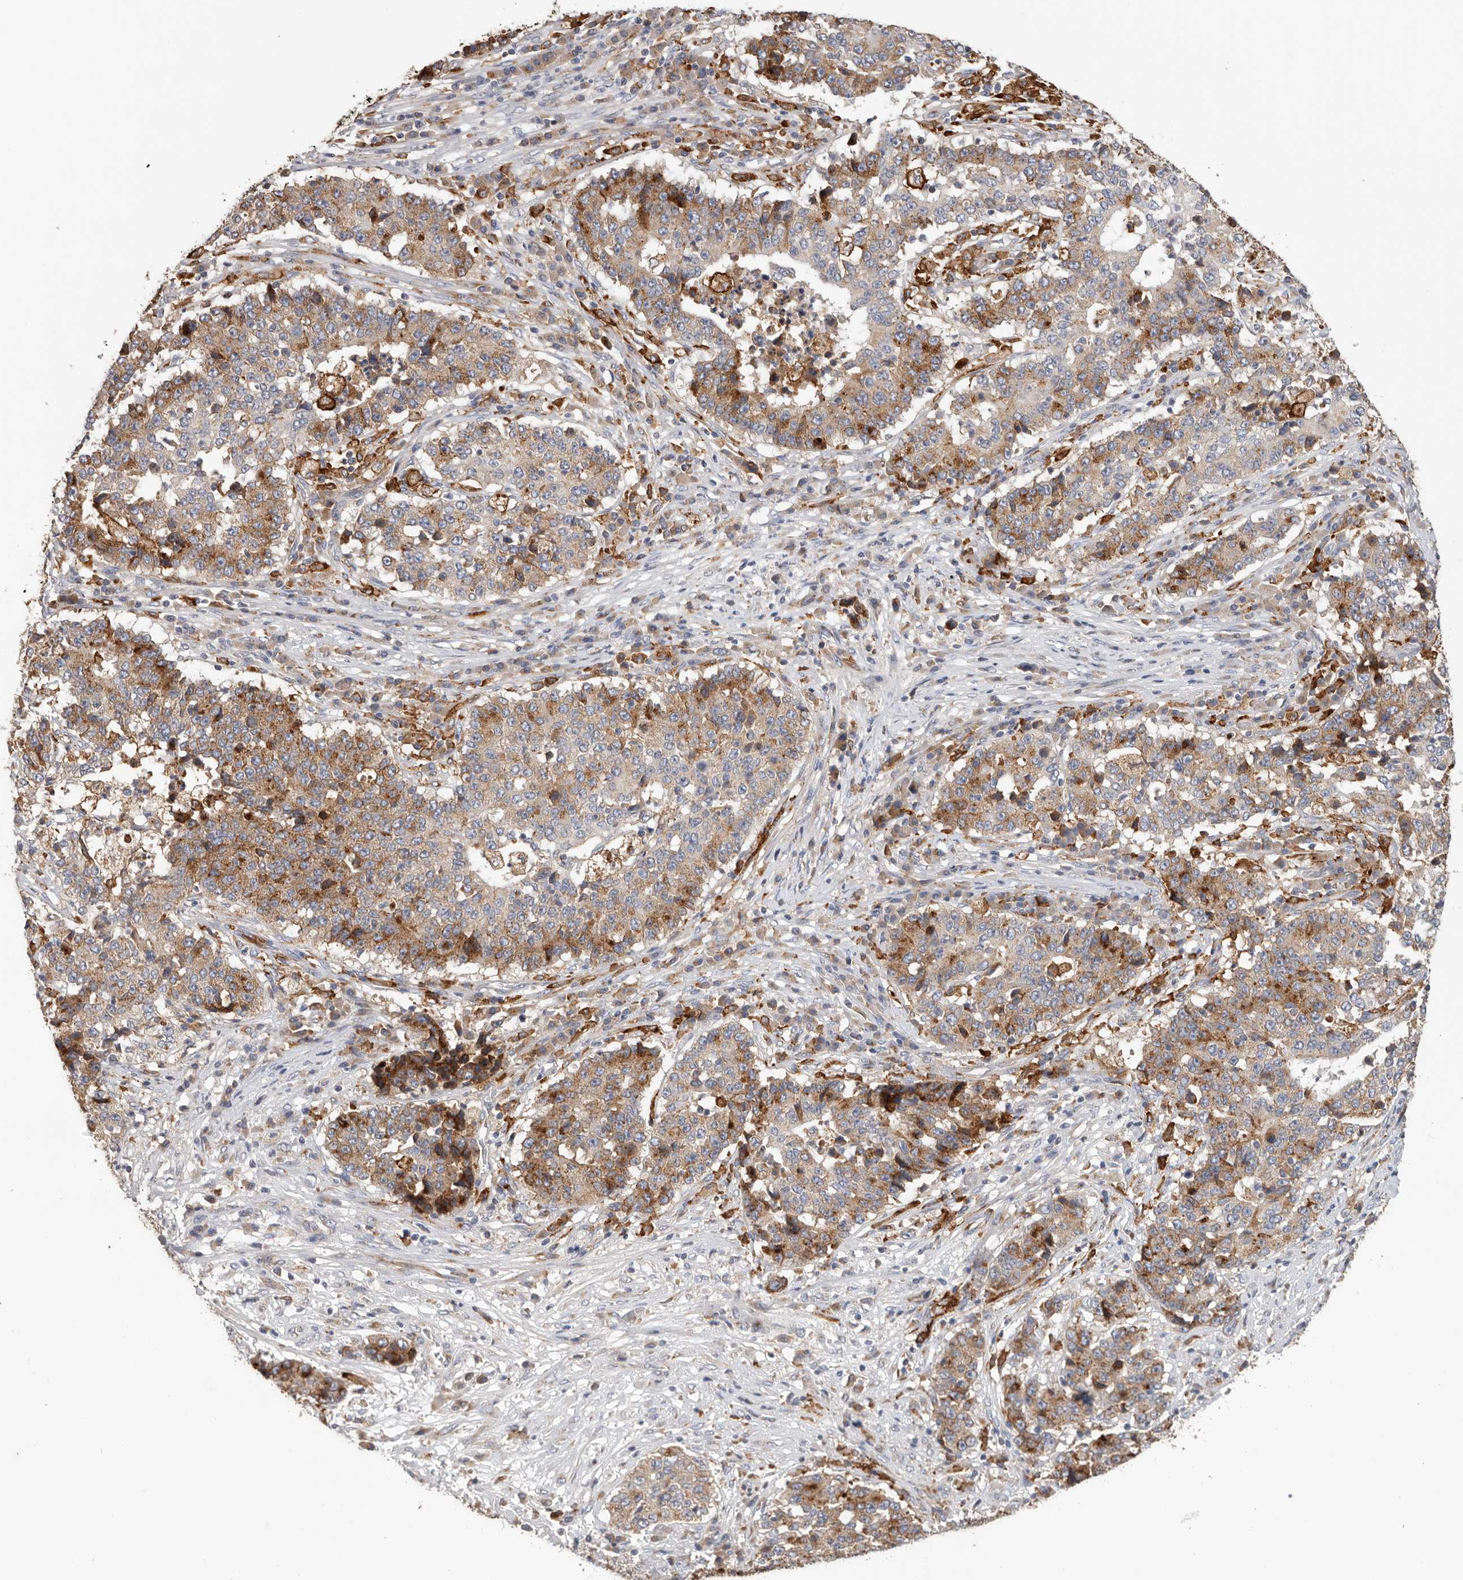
{"staining": {"intensity": "moderate", "quantity": ">75%", "location": "cytoplasmic/membranous"}, "tissue": "stomach cancer", "cell_type": "Tumor cells", "image_type": "cancer", "snomed": [{"axis": "morphology", "description": "Adenocarcinoma, NOS"}, {"axis": "topography", "description": "Stomach"}], "caption": "Immunohistochemistry (DAB (3,3'-diaminobenzidine)) staining of stomach adenocarcinoma exhibits moderate cytoplasmic/membranous protein positivity in approximately >75% of tumor cells.", "gene": "TFRC", "patient": {"sex": "male", "age": 59}}